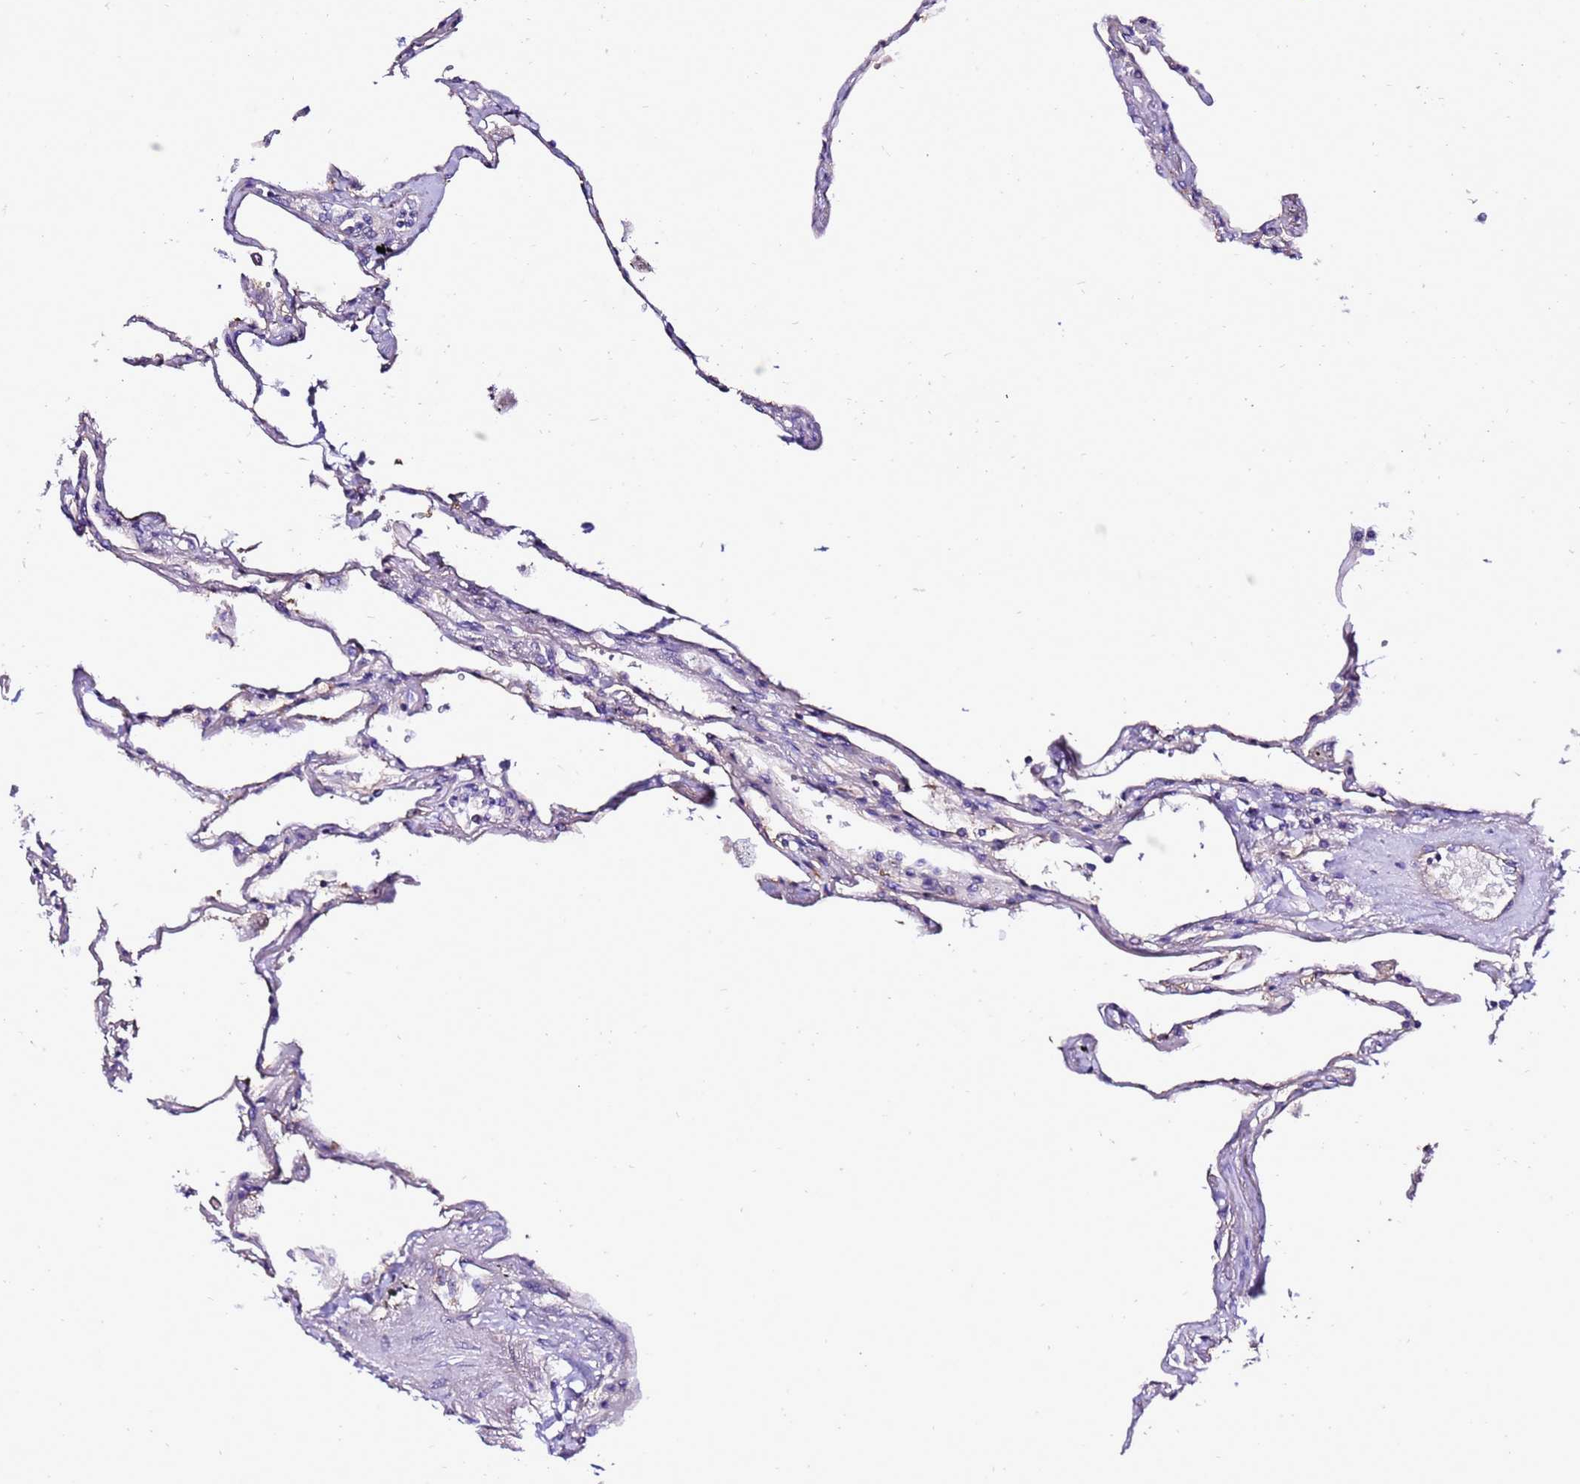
{"staining": {"intensity": "negative", "quantity": "none", "location": "none"}, "tissue": "lung", "cell_type": "Alveolar cells", "image_type": "normal", "snomed": [{"axis": "morphology", "description": "Normal tissue, NOS"}, {"axis": "topography", "description": "Lung"}], "caption": "Immunohistochemistry (IHC) of benign lung demonstrates no expression in alveolar cells.", "gene": "C19orf47", "patient": {"sex": "female", "age": 67}}